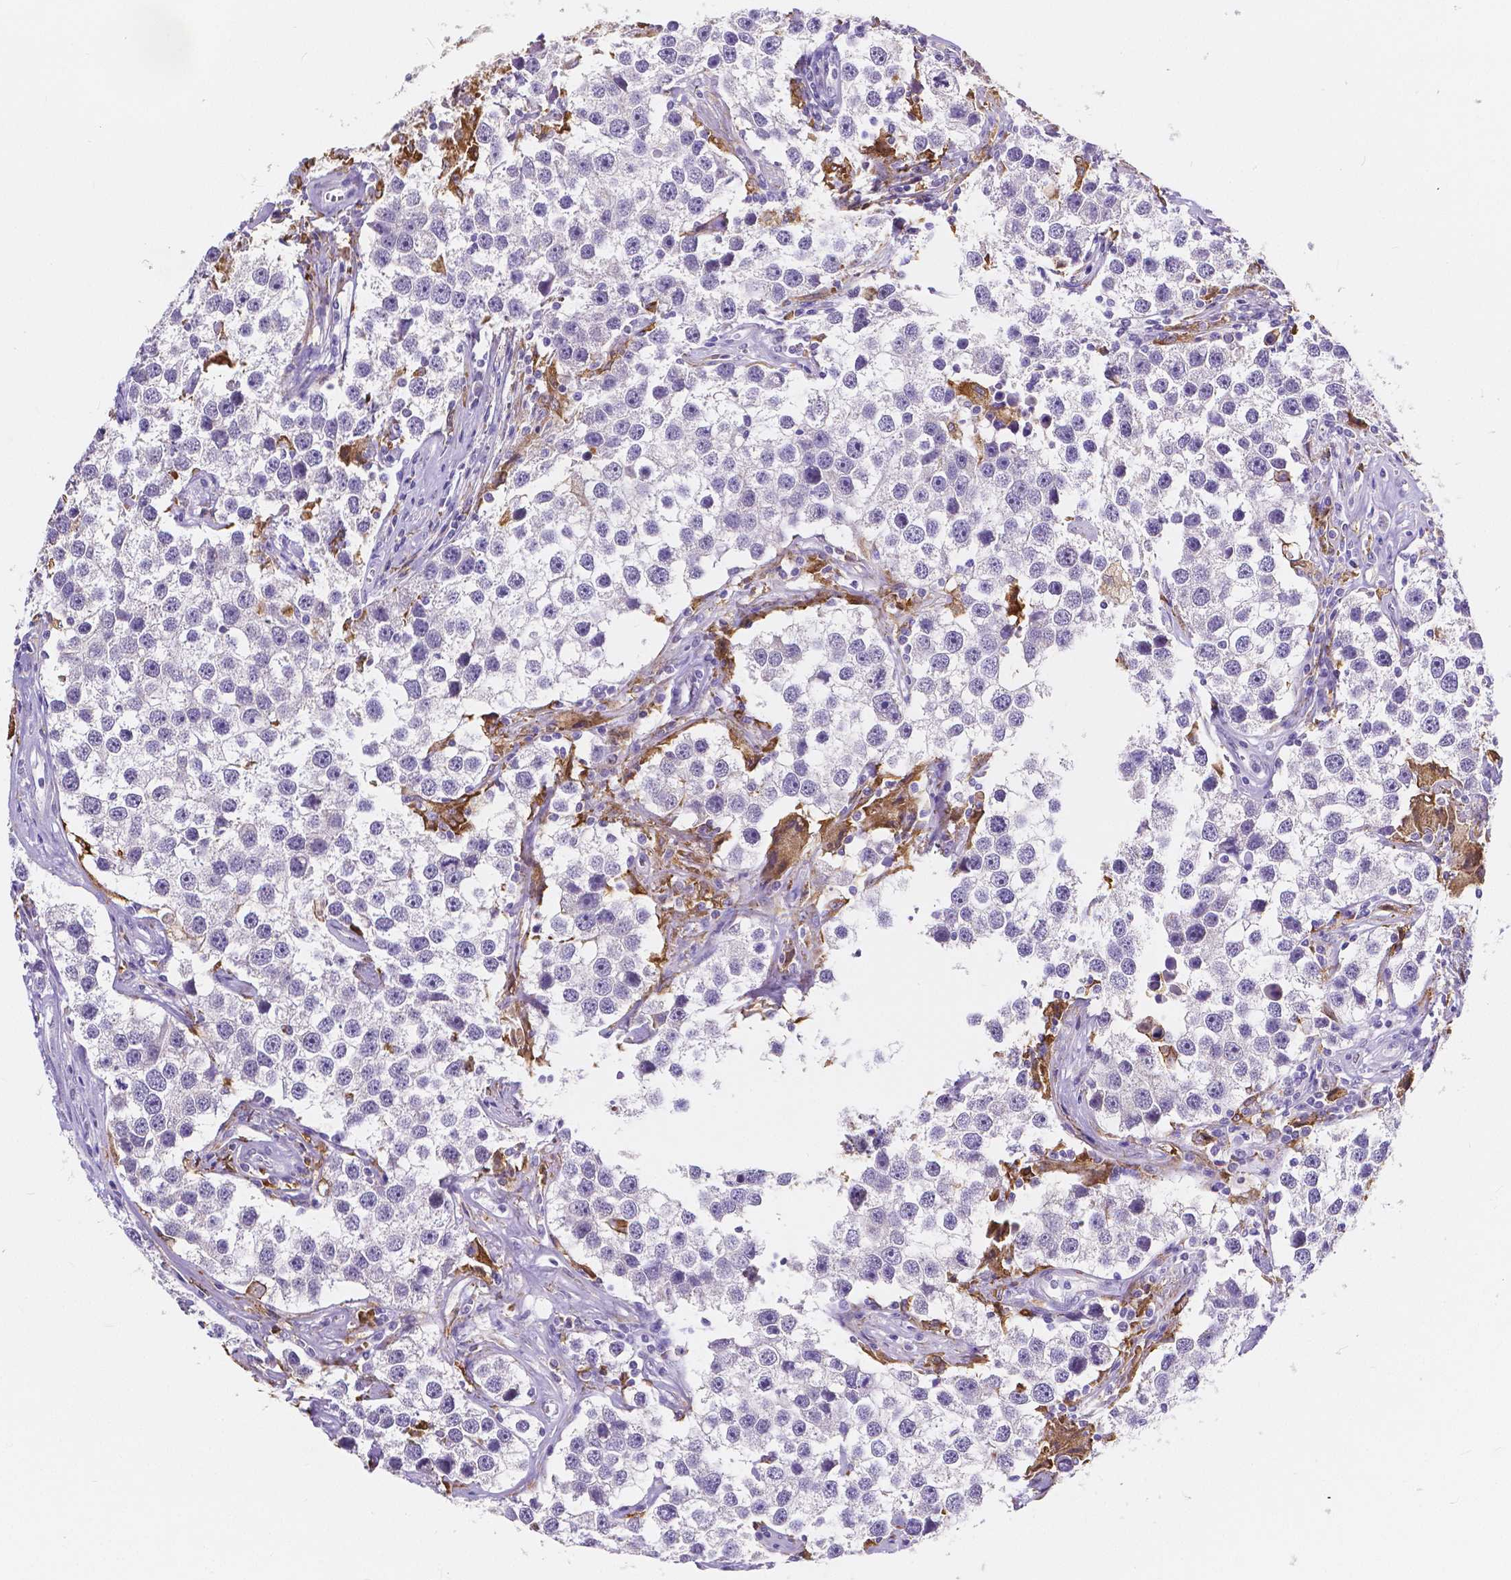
{"staining": {"intensity": "negative", "quantity": "none", "location": "none"}, "tissue": "testis cancer", "cell_type": "Tumor cells", "image_type": "cancer", "snomed": [{"axis": "morphology", "description": "Seminoma, NOS"}, {"axis": "topography", "description": "Testis"}], "caption": "Immunohistochemistry (IHC) image of human seminoma (testis) stained for a protein (brown), which demonstrates no expression in tumor cells.", "gene": "ACP5", "patient": {"sex": "male", "age": 49}}